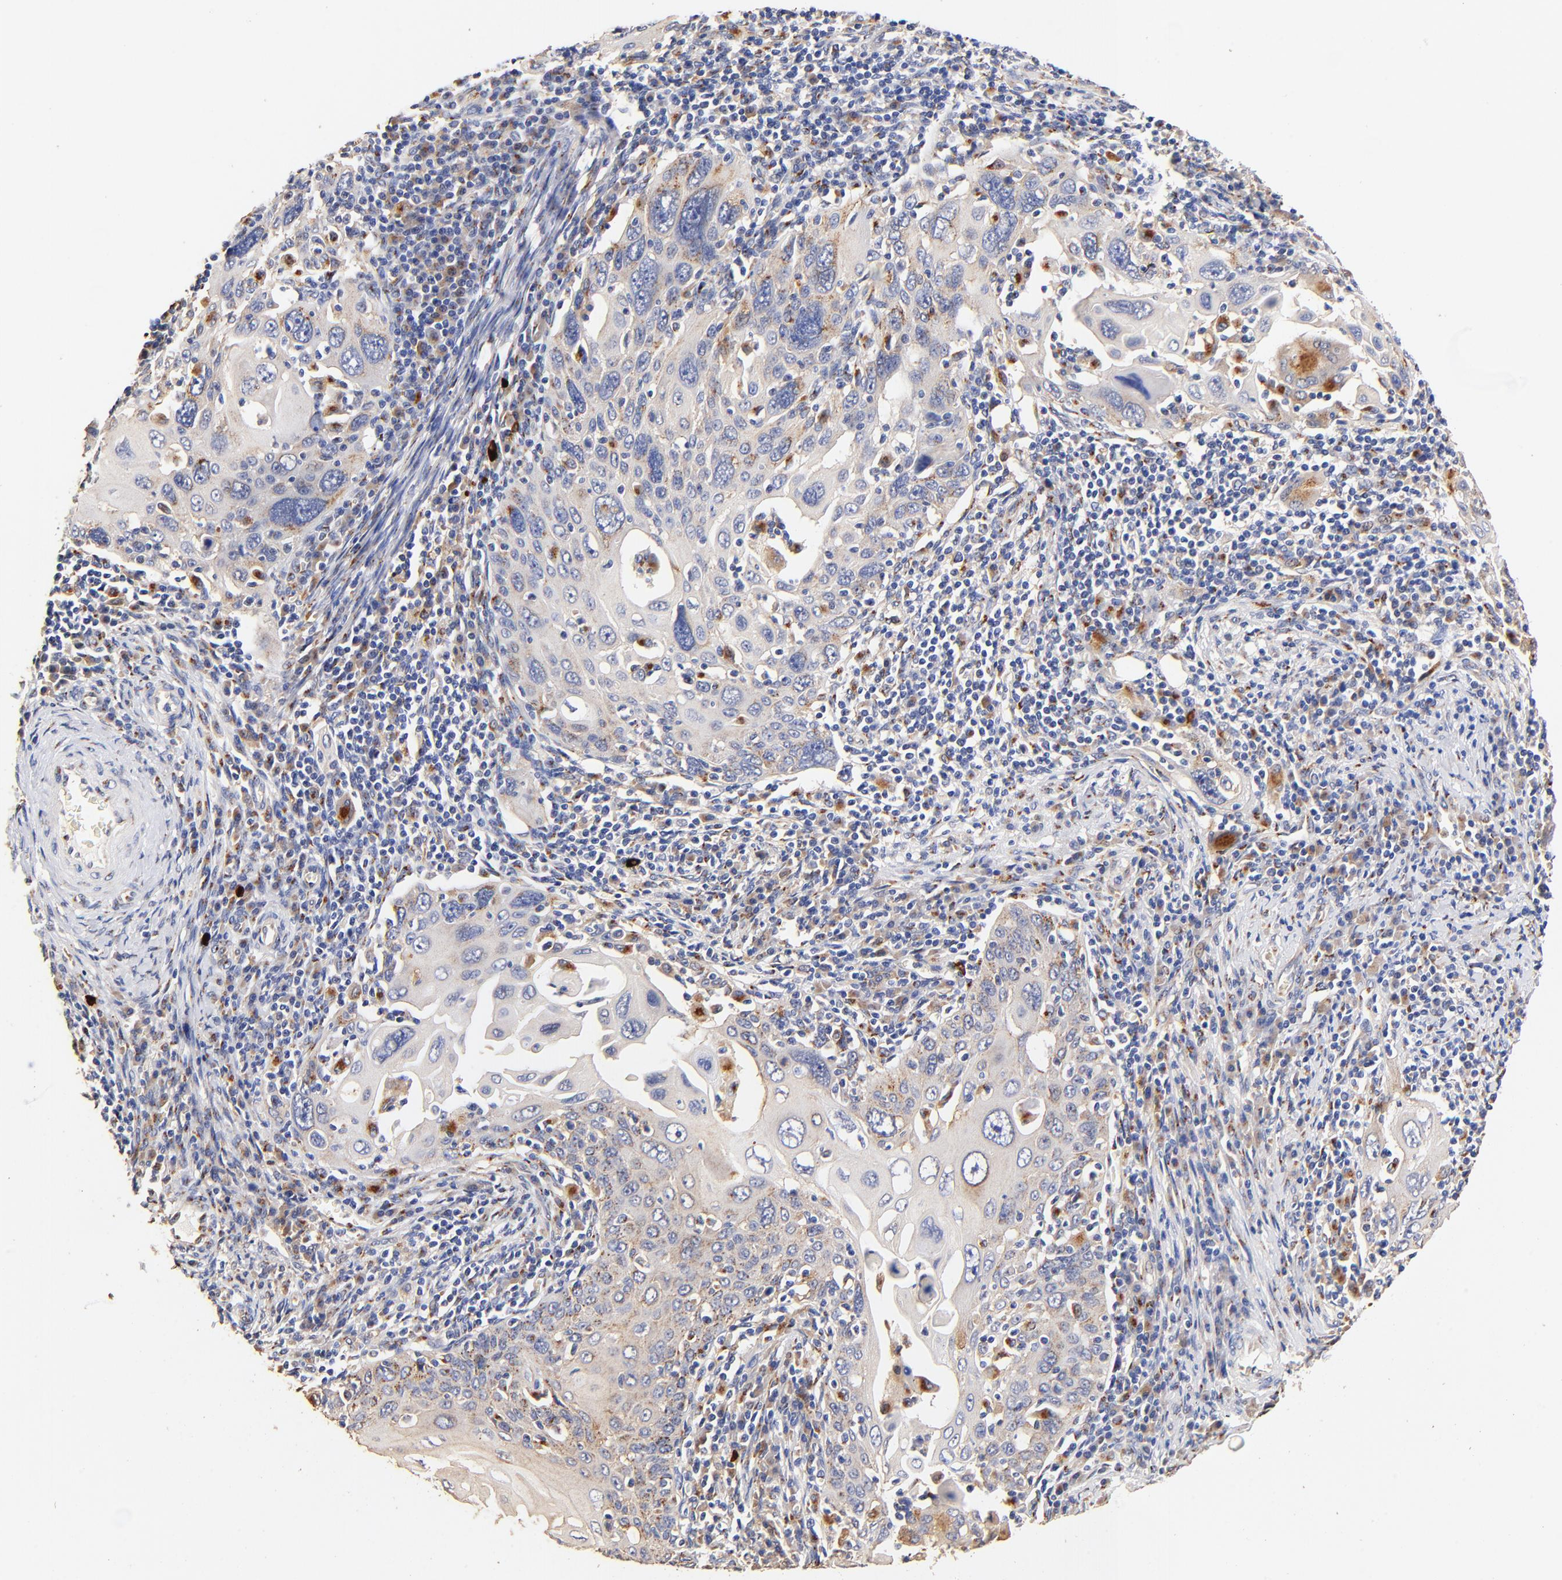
{"staining": {"intensity": "weak", "quantity": "<25%", "location": "cytoplasmic/membranous"}, "tissue": "cervical cancer", "cell_type": "Tumor cells", "image_type": "cancer", "snomed": [{"axis": "morphology", "description": "Squamous cell carcinoma, NOS"}, {"axis": "topography", "description": "Cervix"}], "caption": "Tumor cells show no significant protein staining in cervical squamous cell carcinoma.", "gene": "FMNL3", "patient": {"sex": "female", "age": 54}}